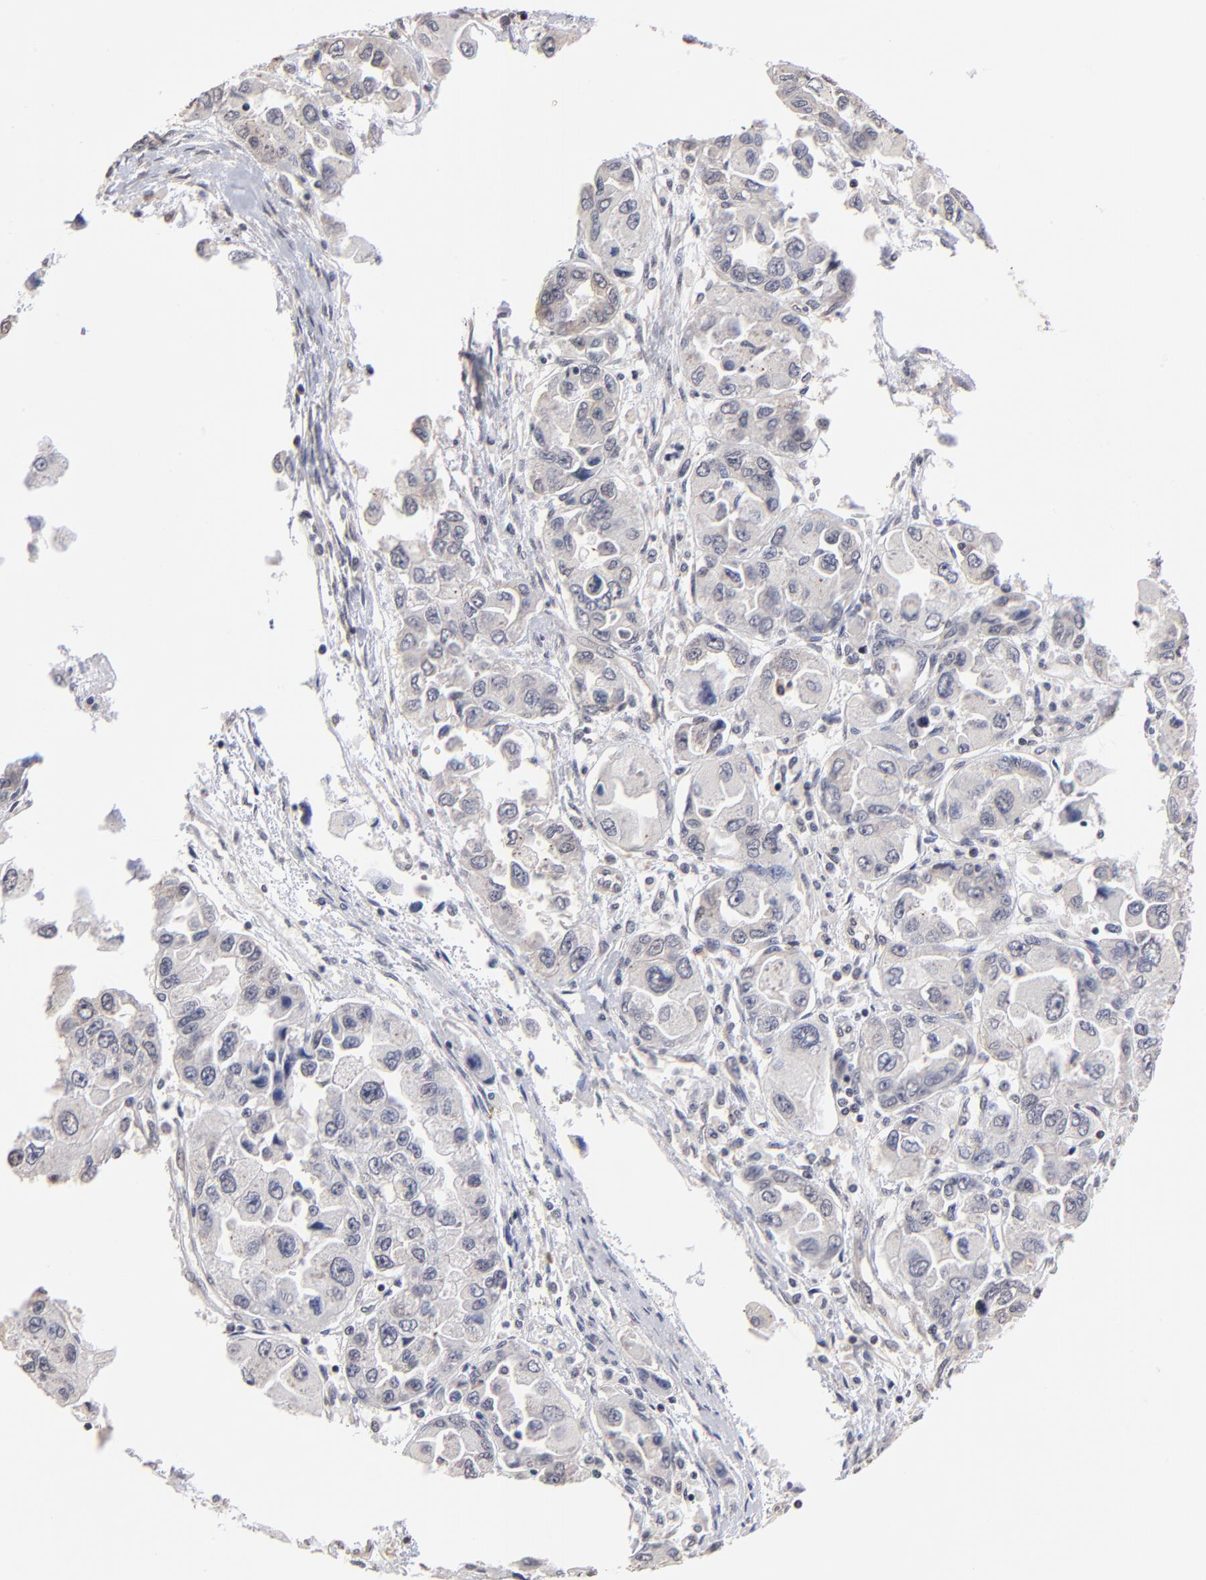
{"staining": {"intensity": "negative", "quantity": "none", "location": "none"}, "tissue": "ovarian cancer", "cell_type": "Tumor cells", "image_type": "cancer", "snomed": [{"axis": "morphology", "description": "Cystadenocarcinoma, serous, NOS"}, {"axis": "topography", "description": "Ovary"}], "caption": "High magnification brightfield microscopy of ovarian cancer (serous cystadenocarcinoma) stained with DAB (brown) and counterstained with hematoxylin (blue): tumor cells show no significant expression.", "gene": "BRPF1", "patient": {"sex": "female", "age": 84}}